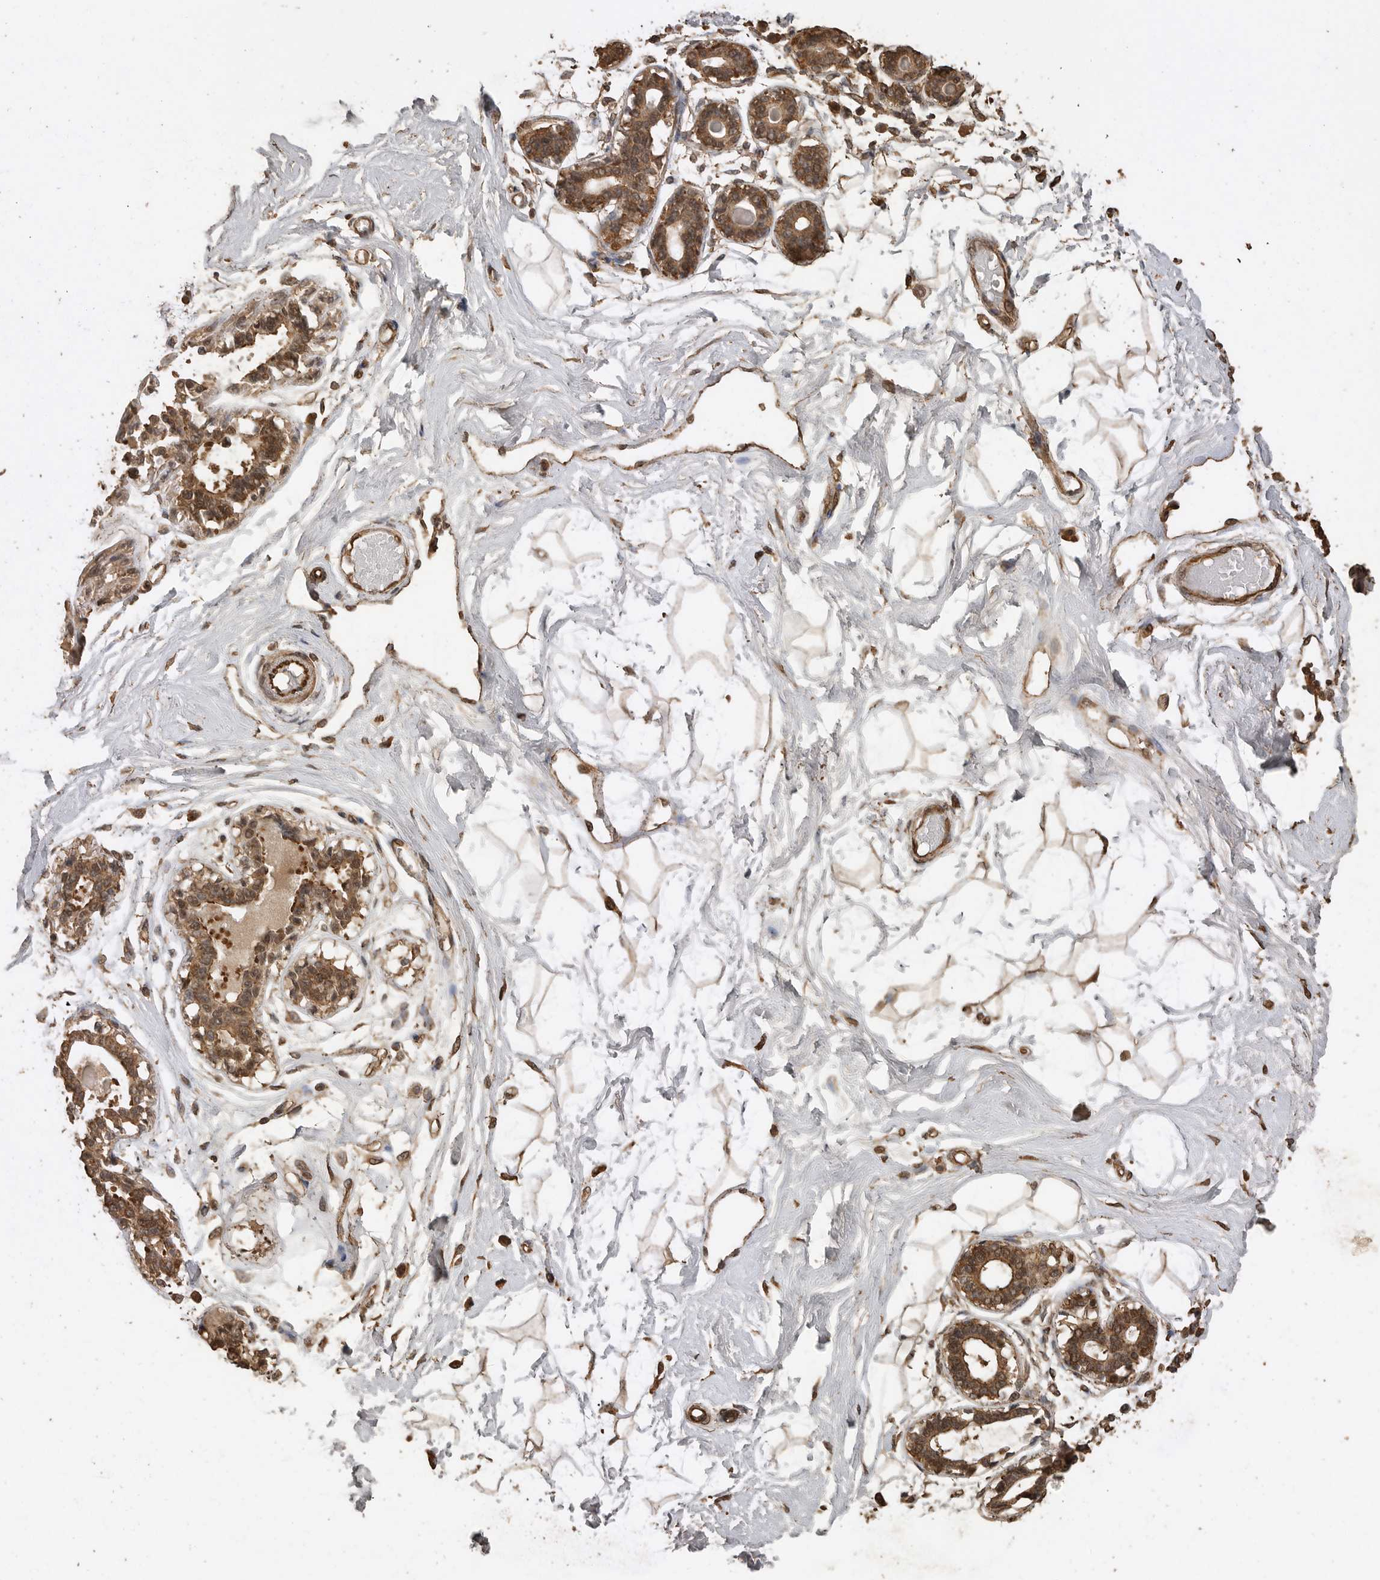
{"staining": {"intensity": "weak", "quantity": ">75%", "location": "cytoplasmic/membranous"}, "tissue": "breast", "cell_type": "Adipocytes", "image_type": "normal", "snomed": [{"axis": "morphology", "description": "Normal tissue, NOS"}, {"axis": "topography", "description": "Breast"}], "caption": "Breast stained with a brown dye demonstrates weak cytoplasmic/membranous positive positivity in about >75% of adipocytes.", "gene": "PINK1", "patient": {"sex": "female", "age": 45}}